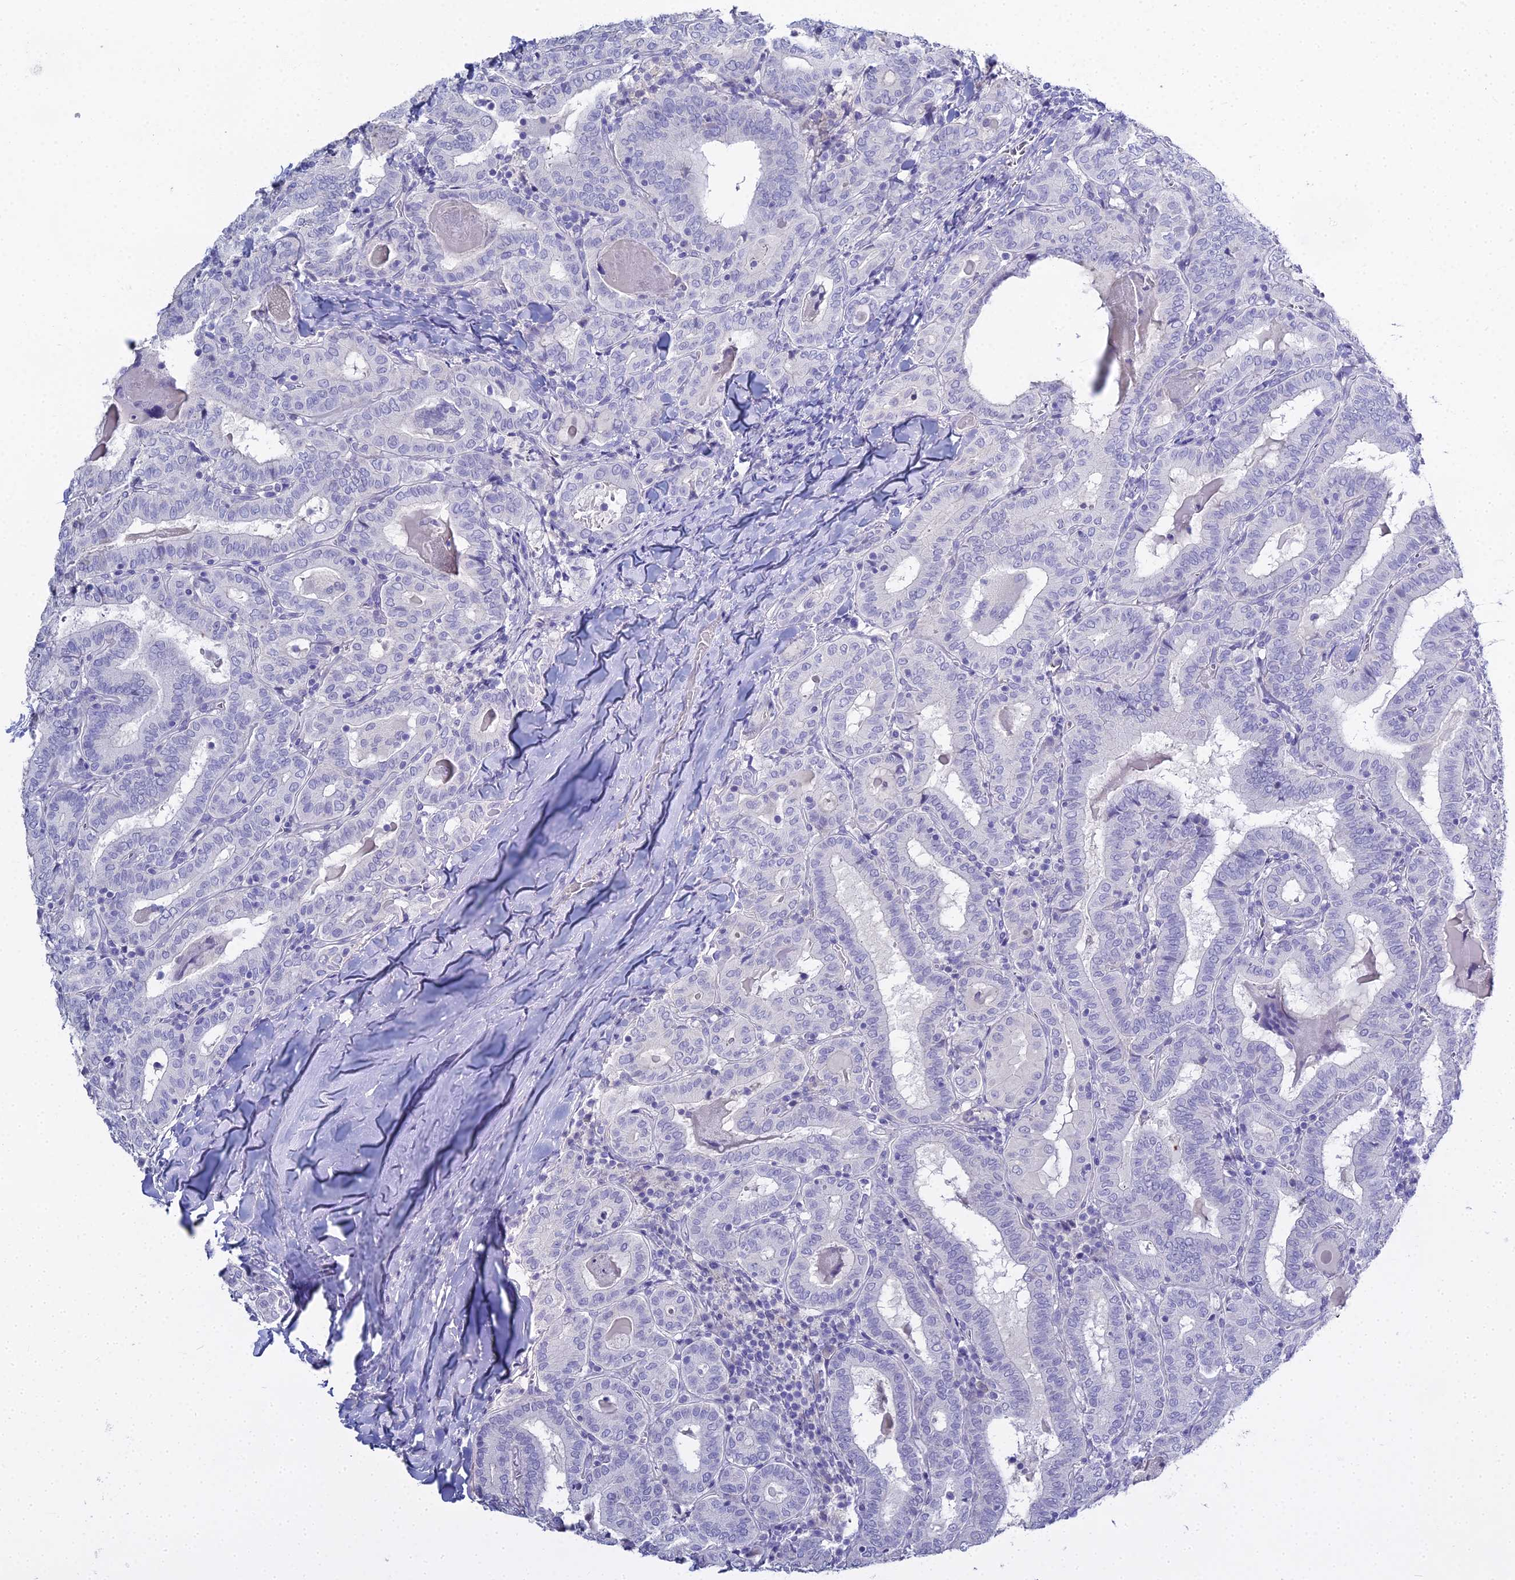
{"staining": {"intensity": "negative", "quantity": "none", "location": "none"}, "tissue": "thyroid cancer", "cell_type": "Tumor cells", "image_type": "cancer", "snomed": [{"axis": "morphology", "description": "Papillary adenocarcinoma, NOS"}, {"axis": "topography", "description": "Thyroid gland"}], "caption": "An immunohistochemistry (IHC) image of papillary adenocarcinoma (thyroid) is shown. There is no staining in tumor cells of papillary adenocarcinoma (thyroid).", "gene": "S100A7", "patient": {"sex": "female", "age": 72}}